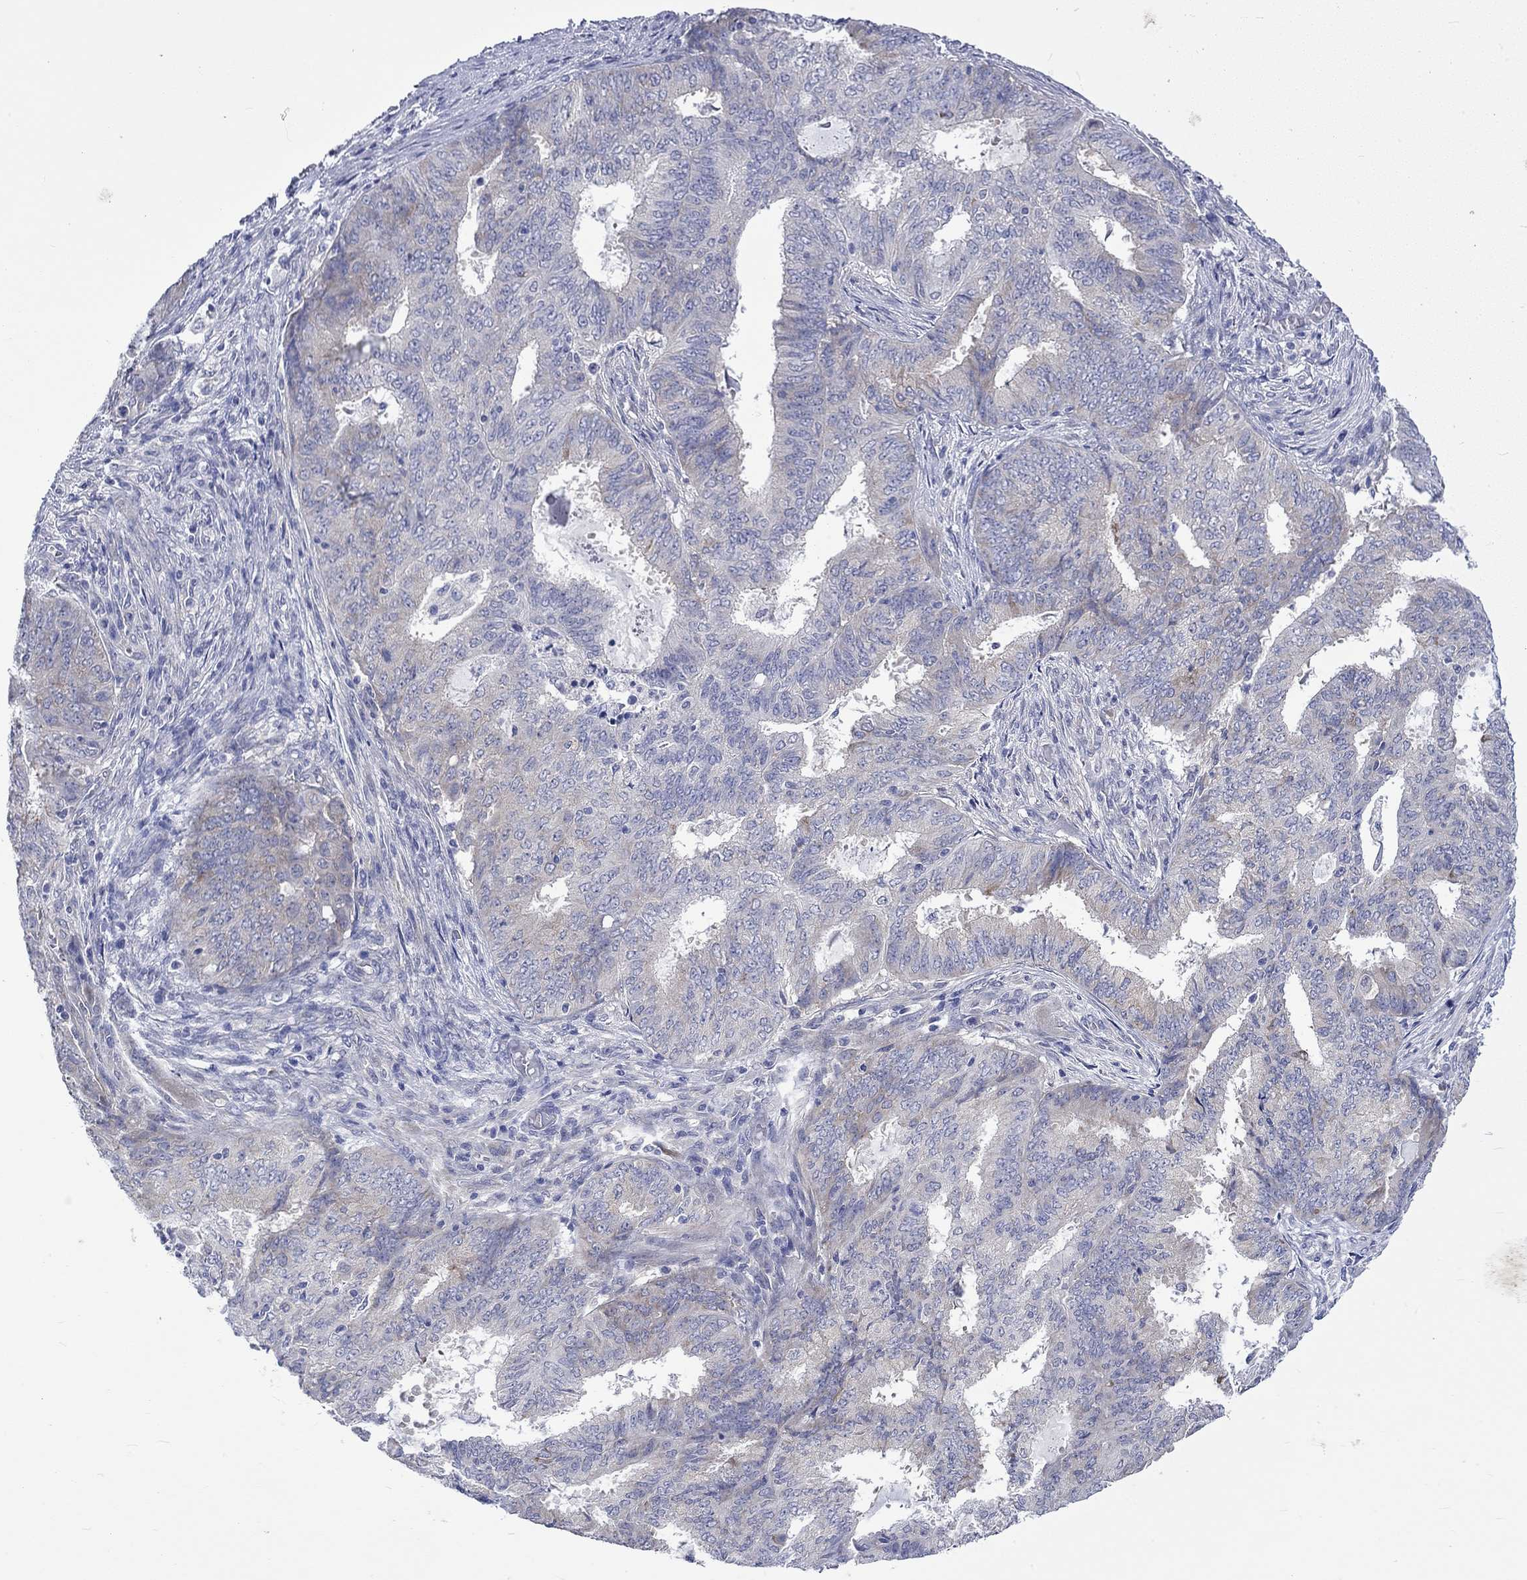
{"staining": {"intensity": "weak", "quantity": "<25%", "location": "cytoplasmic/membranous"}, "tissue": "endometrial cancer", "cell_type": "Tumor cells", "image_type": "cancer", "snomed": [{"axis": "morphology", "description": "Adenocarcinoma, NOS"}, {"axis": "topography", "description": "Endometrium"}], "caption": "The IHC histopathology image has no significant expression in tumor cells of adenocarcinoma (endometrial) tissue.", "gene": "CERS1", "patient": {"sex": "female", "age": 62}}